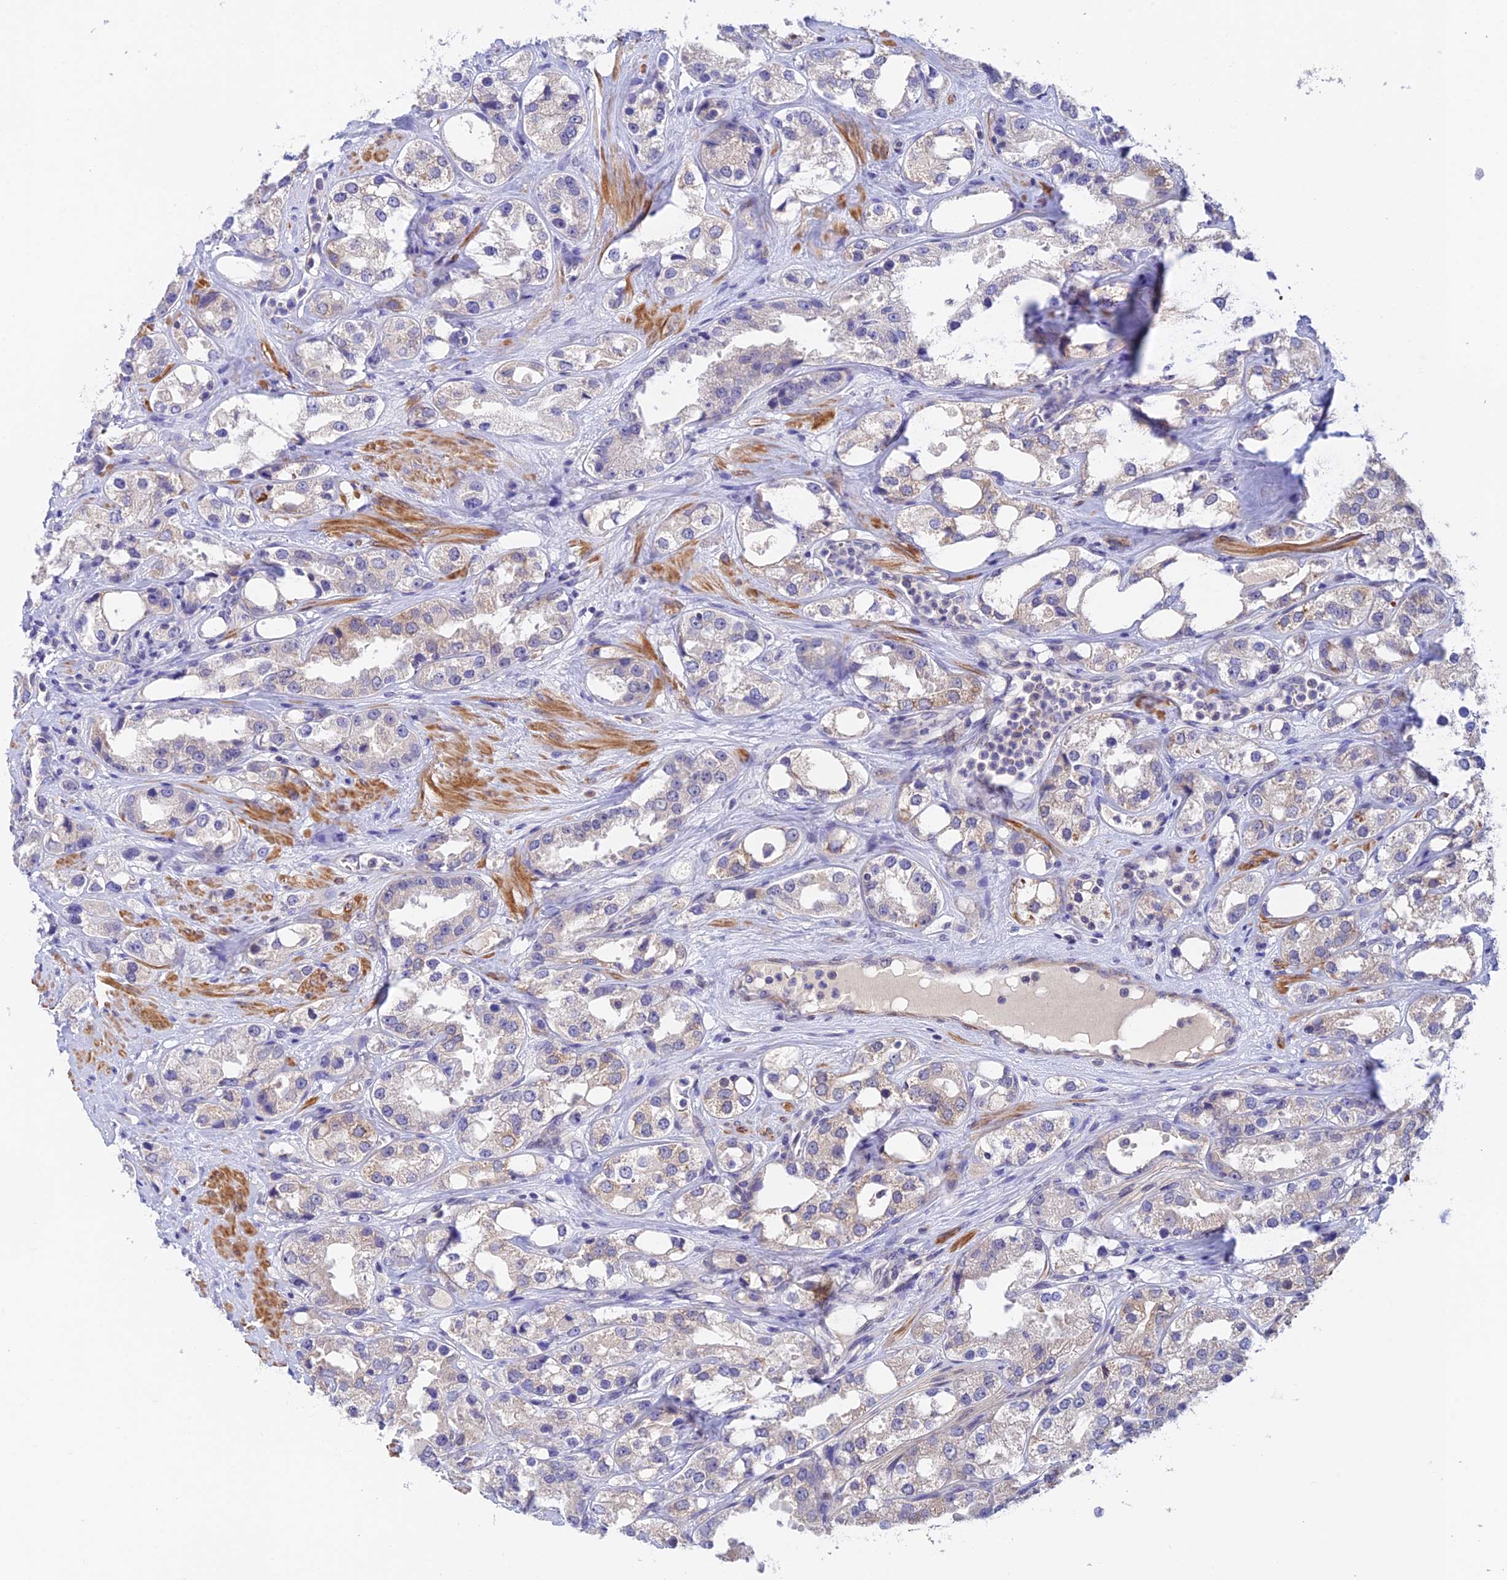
{"staining": {"intensity": "negative", "quantity": "none", "location": "none"}, "tissue": "prostate cancer", "cell_type": "Tumor cells", "image_type": "cancer", "snomed": [{"axis": "morphology", "description": "Adenocarcinoma, NOS"}, {"axis": "topography", "description": "Prostate"}], "caption": "The histopathology image exhibits no staining of tumor cells in prostate adenocarcinoma.", "gene": "CWH43", "patient": {"sex": "male", "age": 79}}